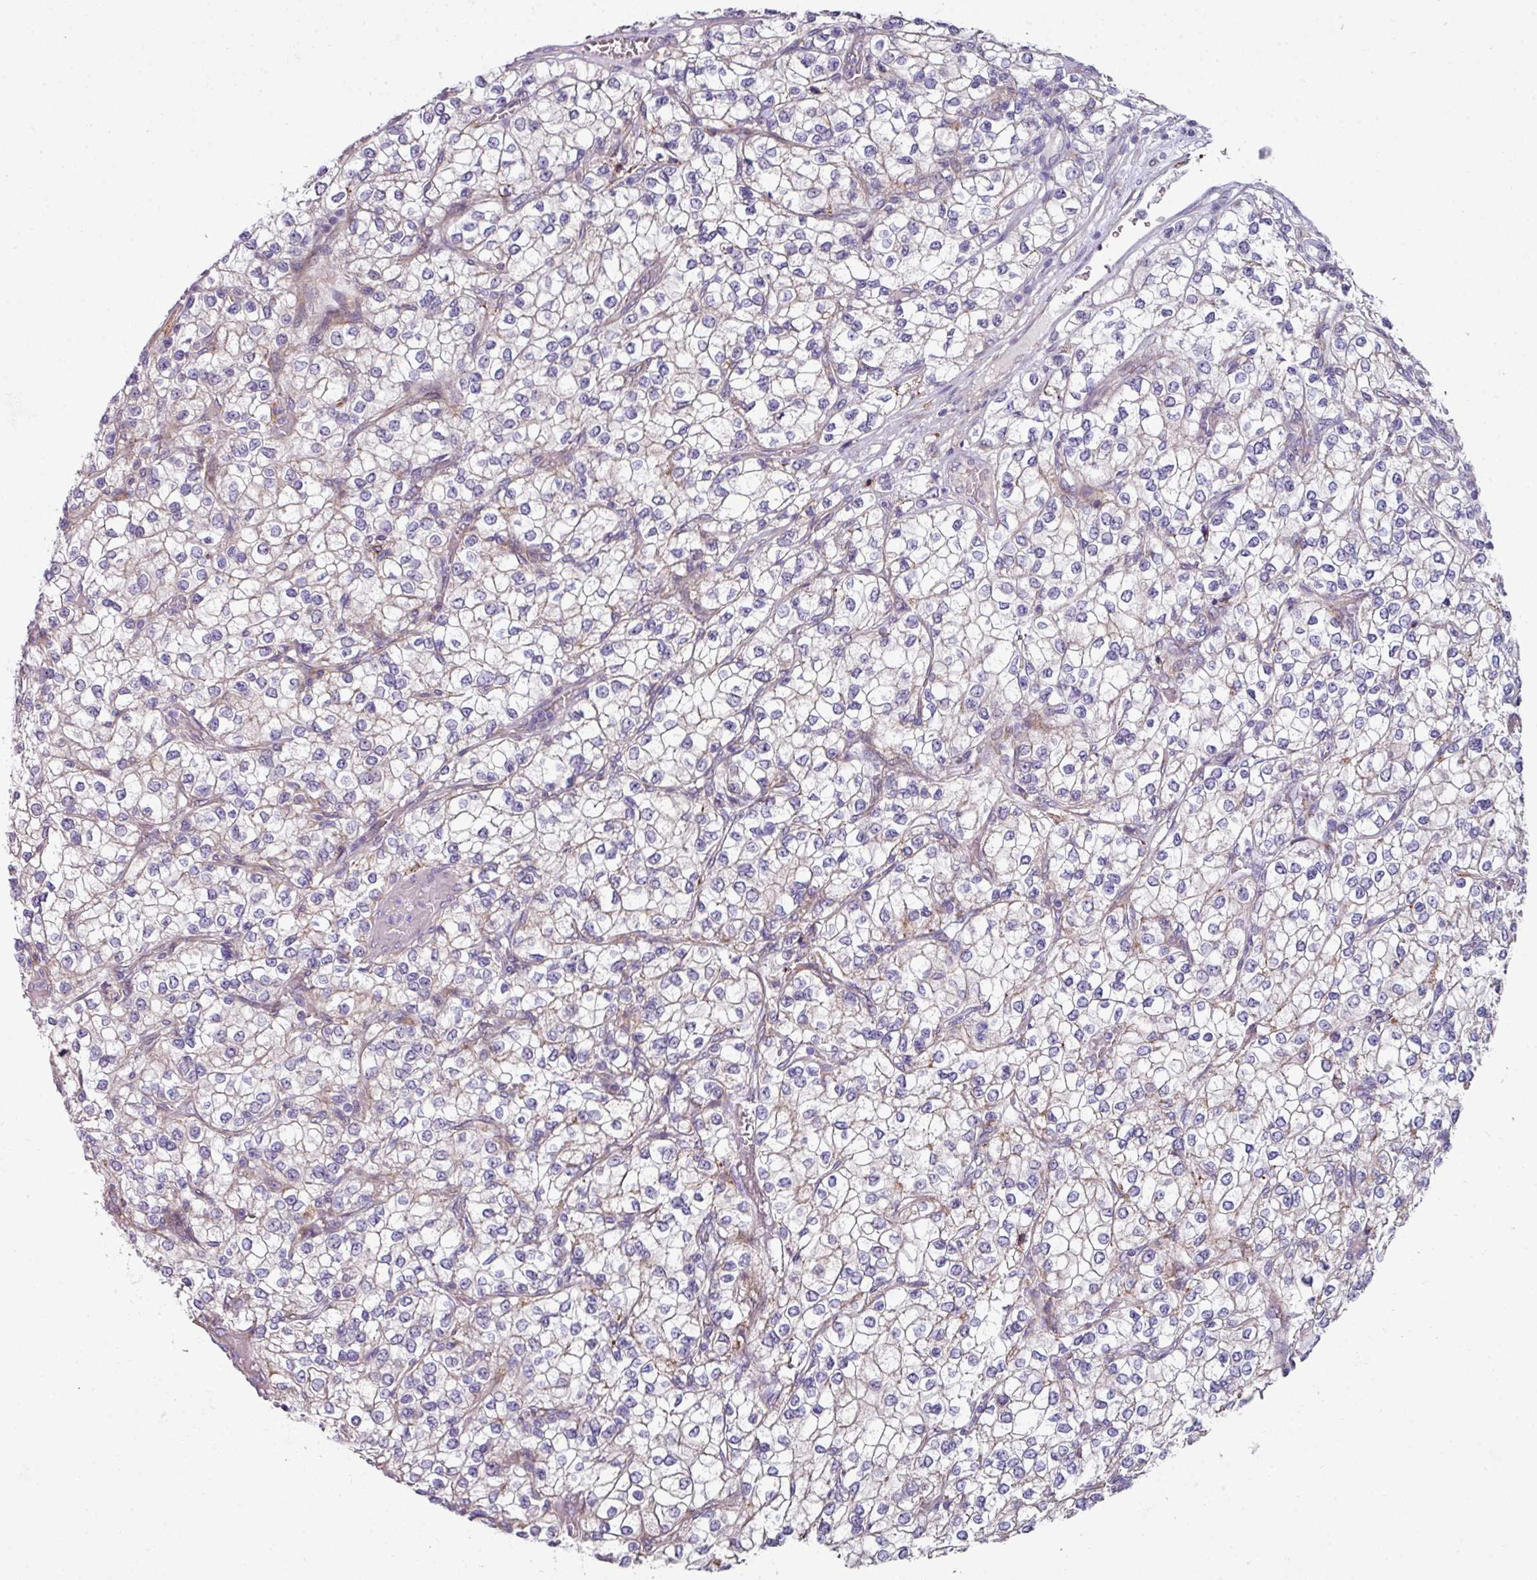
{"staining": {"intensity": "weak", "quantity": "<25%", "location": "cytoplasmic/membranous"}, "tissue": "renal cancer", "cell_type": "Tumor cells", "image_type": "cancer", "snomed": [{"axis": "morphology", "description": "Adenocarcinoma, NOS"}, {"axis": "topography", "description": "Kidney"}], "caption": "High magnification brightfield microscopy of adenocarcinoma (renal) stained with DAB (3,3'-diaminobenzidine) (brown) and counterstained with hematoxylin (blue): tumor cells show no significant expression. (DAB (3,3'-diaminobenzidine) immunohistochemistry (IHC), high magnification).", "gene": "BMS1", "patient": {"sex": "male", "age": 80}}